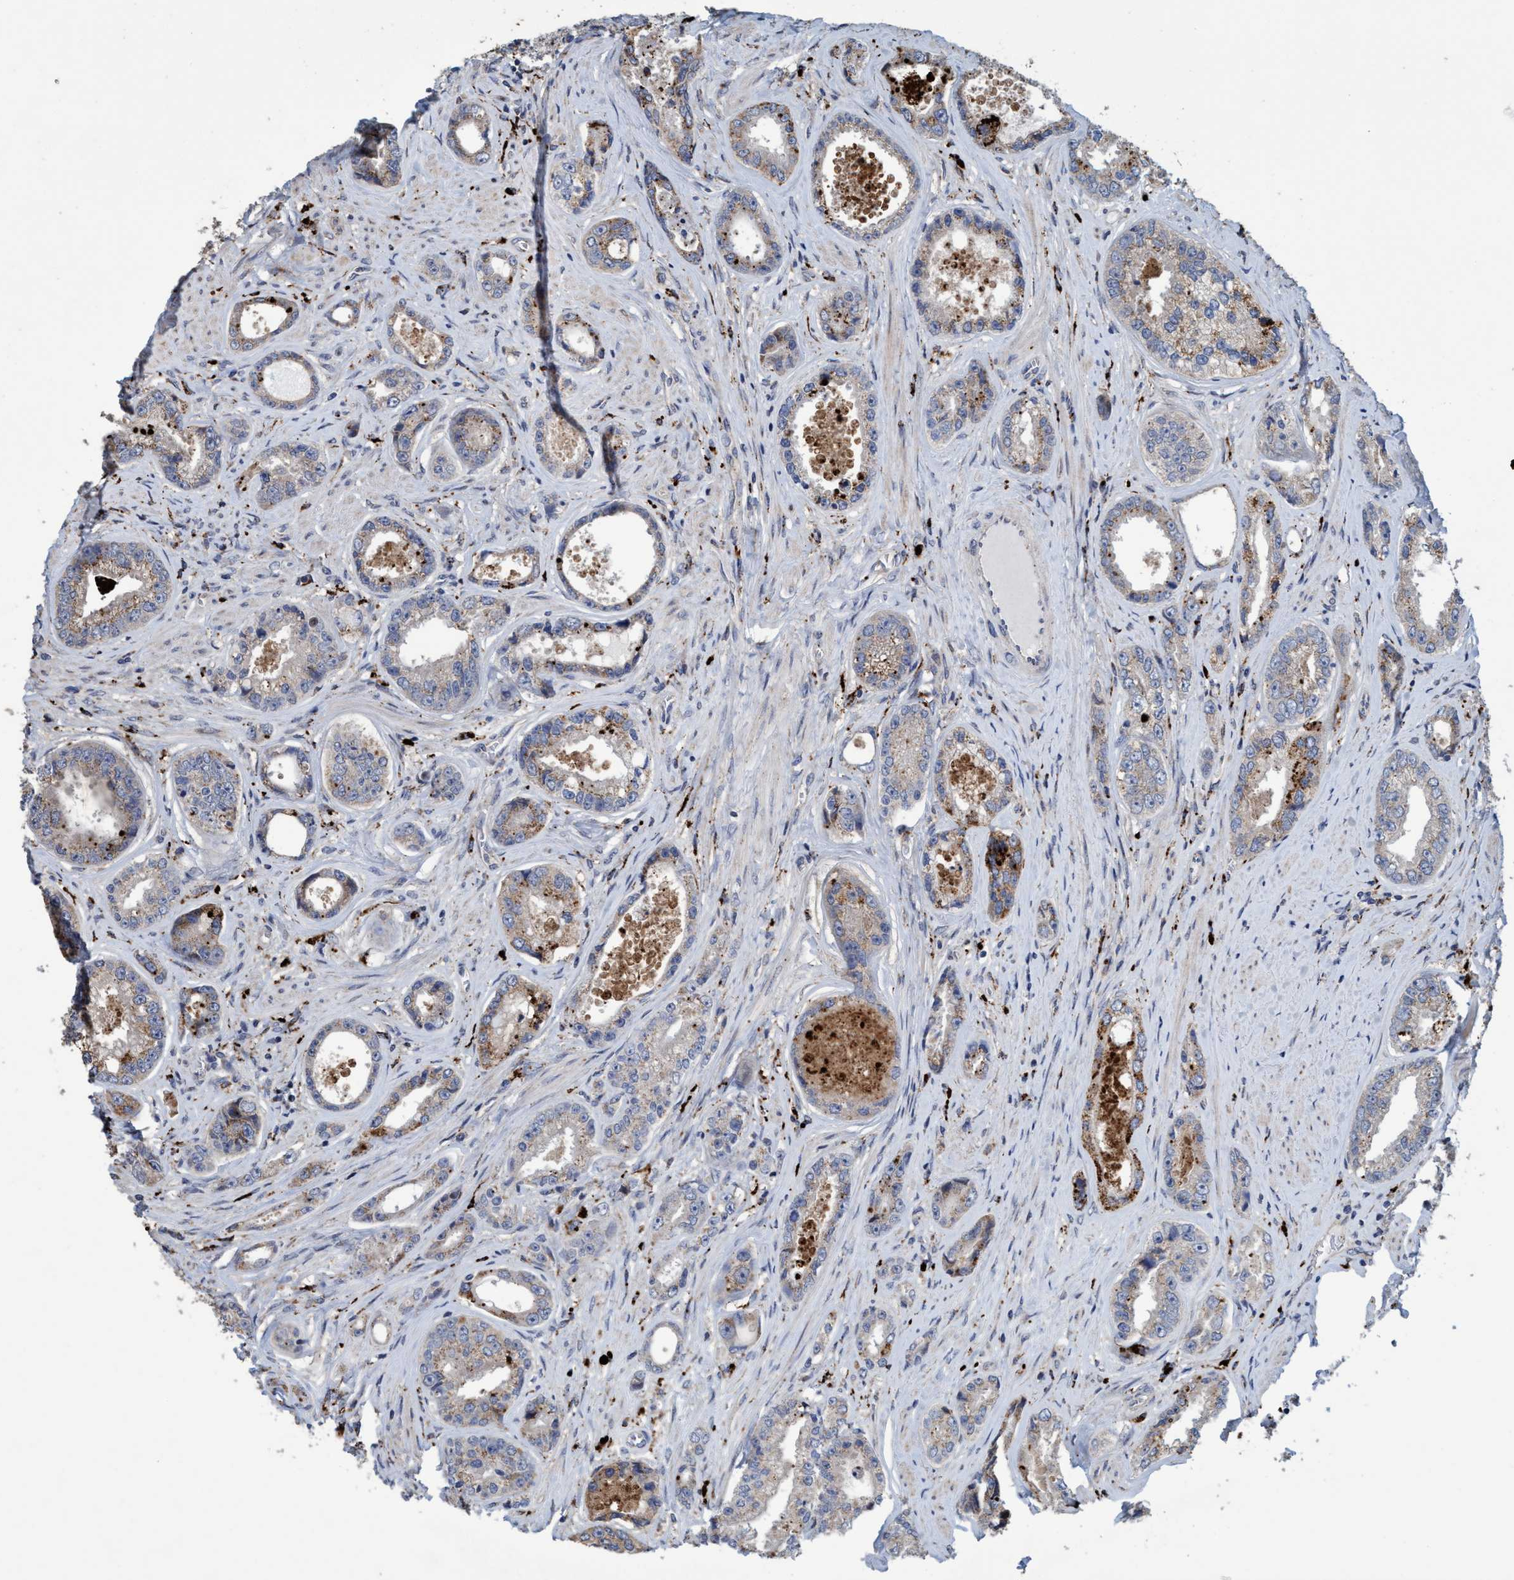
{"staining": {"intensity": "moderate", "quantity": "<25%", "location": "cytoplasmic/membranous"}, "tissue": "prostate cancer", "cell_type": "Tumor cells", "image_type": "cancer", "snomed": [{"axis": "morphology", "description": "Adenocarcinoma, High grade"}, {"axis": "topography", "description": "Prostate"}], "caption": "Protein expression by IHC shows moderate cytoplasmic/membranous expression in approximately <25% of tumor cells in prostate cancer (adenocarcinoma (high-grade)).", "gene": "BBS9", "patient": {"sex": "male", "age": 61}}